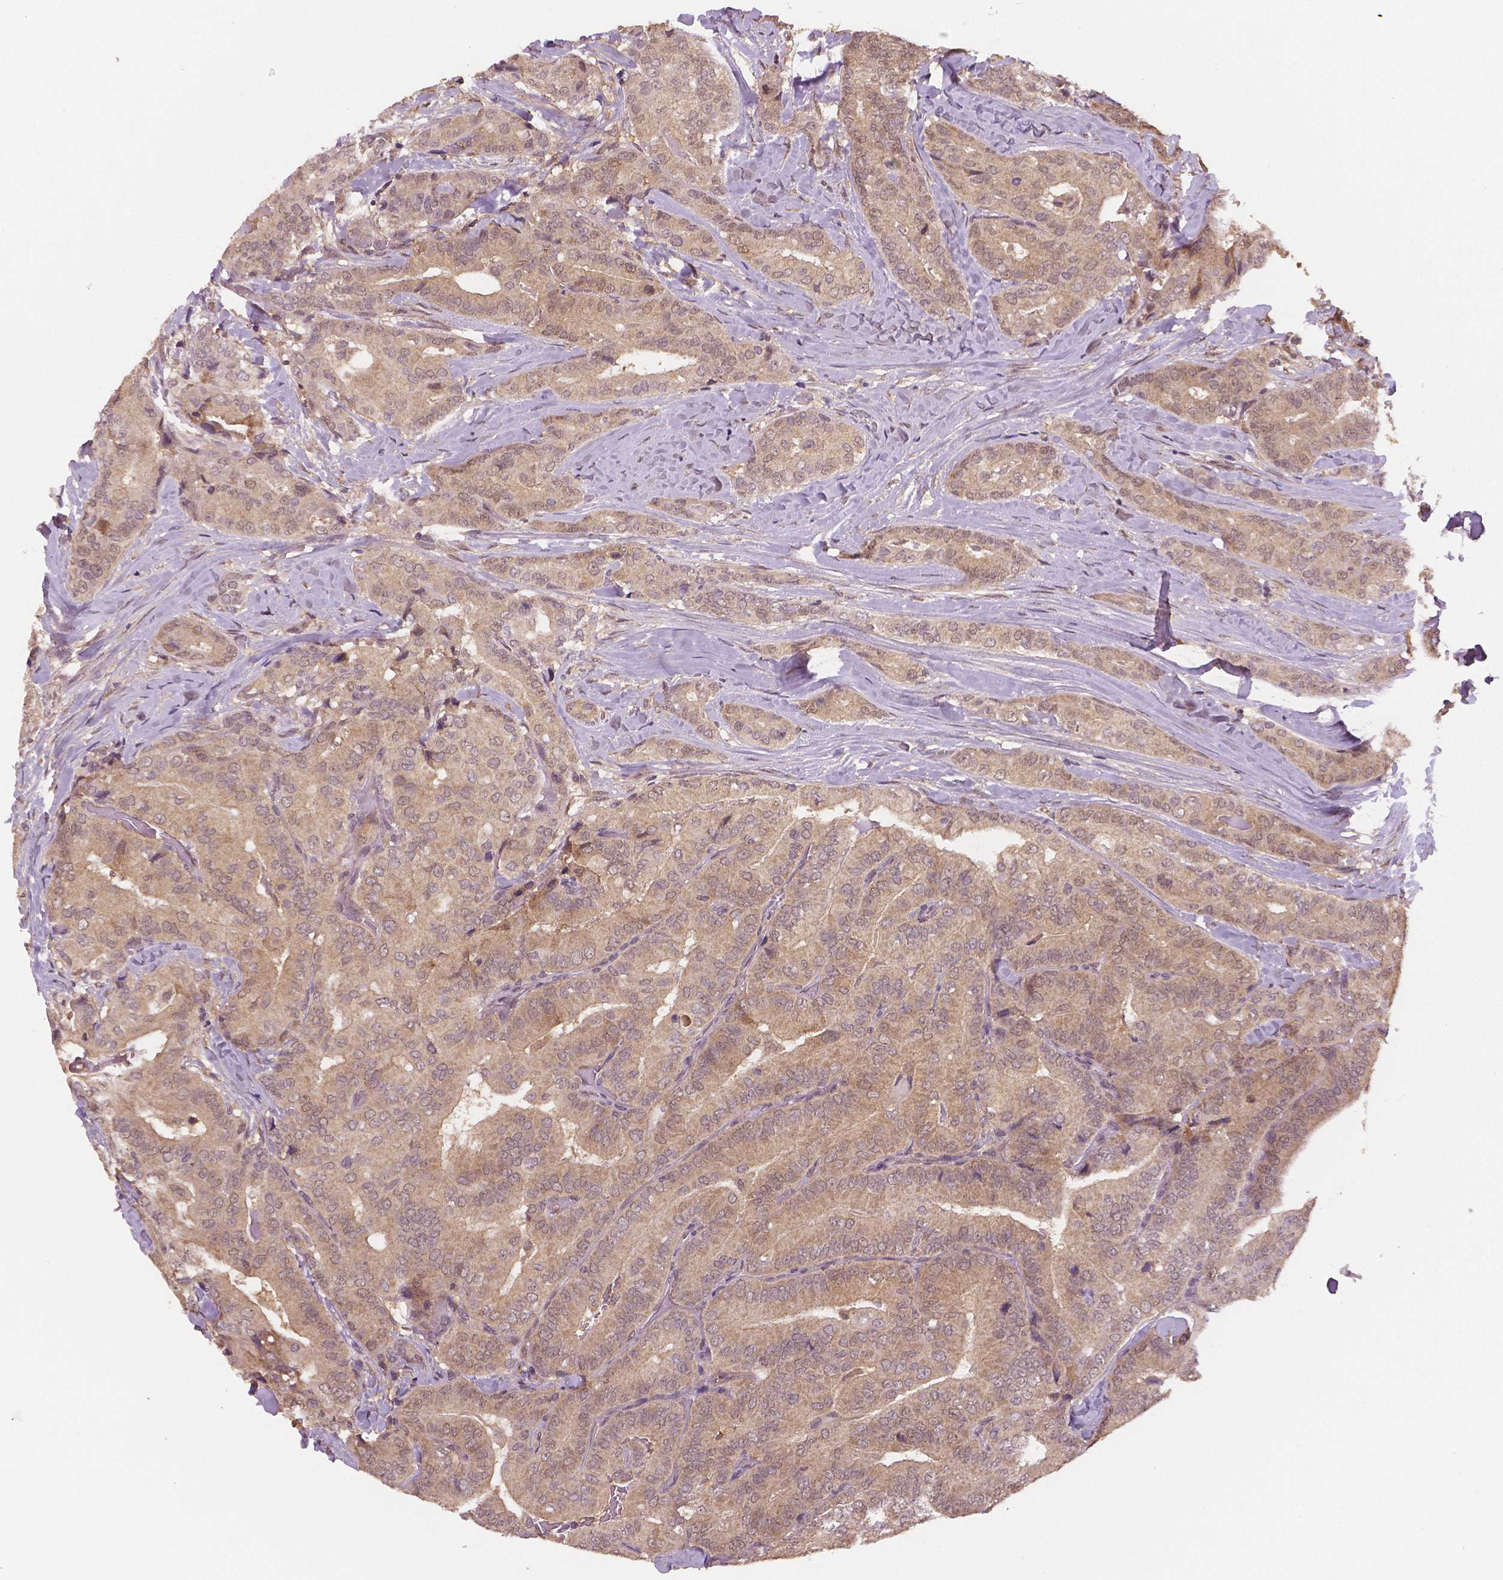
{"staining": {"intensity": "negative", "quantity": "none", "location": "none"}, "tissue": "thyroid cancer", "cell_type": "Tumor cells", "image_type": "cancer", "snomed": [{"axis": "morphology", "description": "Papillary adenocarcinoma, NOS"}, {"axis": "topography", "description": "Thyroid gland"}], "caption": "High power microscopy micrograph of an IHC photomicrograph of thyroid papillary adenocarcinoma, revealing no significant staining in tumor cells. (Immunohistochemistry, brightfield microscopy, high magnification).", "gene": "STAT3", "patient": {"sex": "male", "age": 61}}